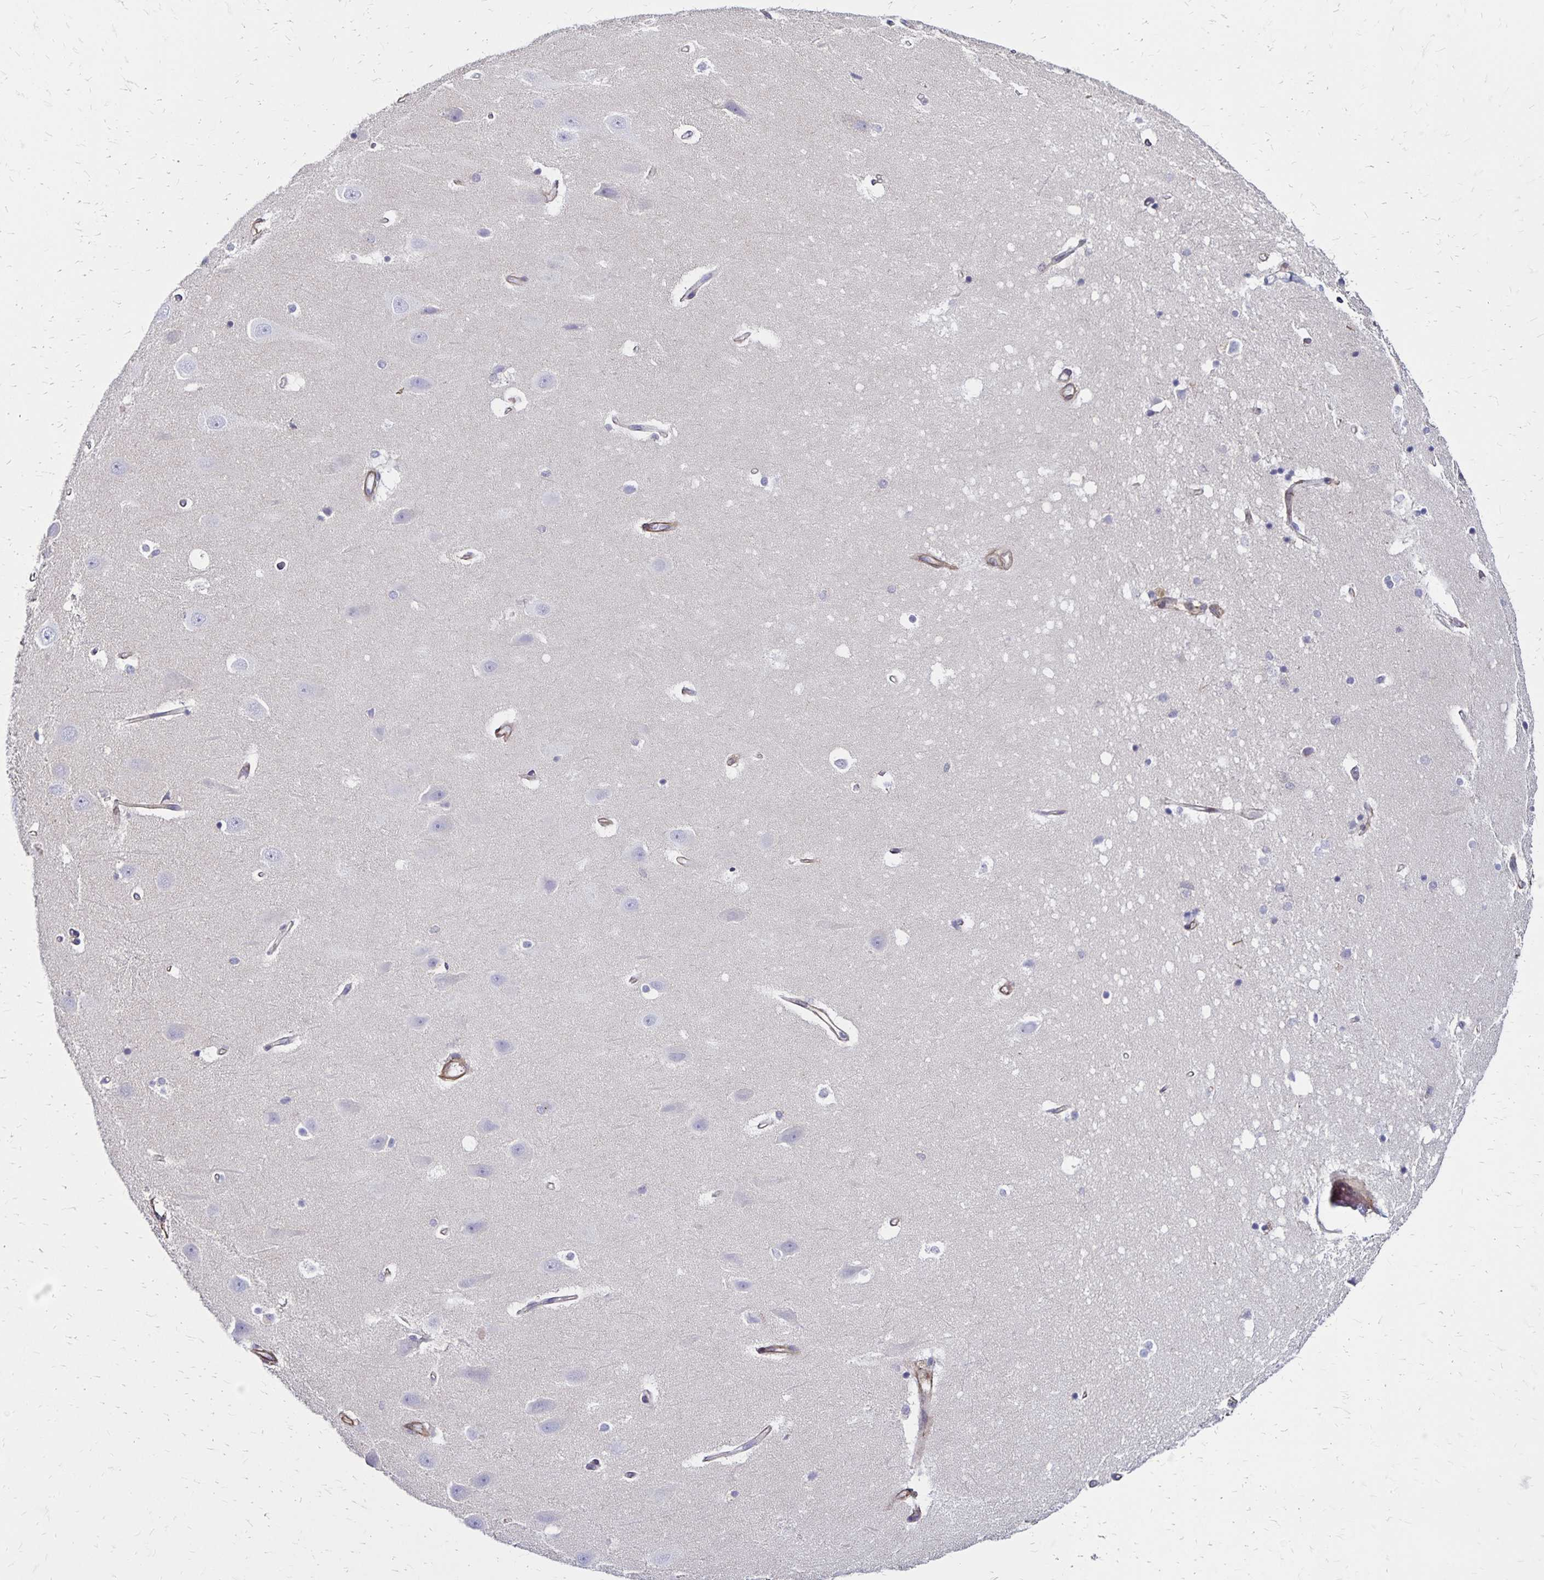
{"staining": {"intensity": "negative", "quantity": "none", "location": "none"}, "tissue": "hippocampus", "cell_type": "Glial cells", "image_type": "normal", "snomed": [{"axis": "morphology", "description": "Normal tissue, NOS"}, {"axis": "topography", "description": "Hippocampus"}], "caption": "IHC of benign human hippocampus demonstrates no staining in glial cells. (Brightfield microscopy of DAB (3,3'-diaminobenzidine) immunohistochemistry at high magnification).", "gene": "TNS3", "patient": {"sex": "male", "age": 63}}